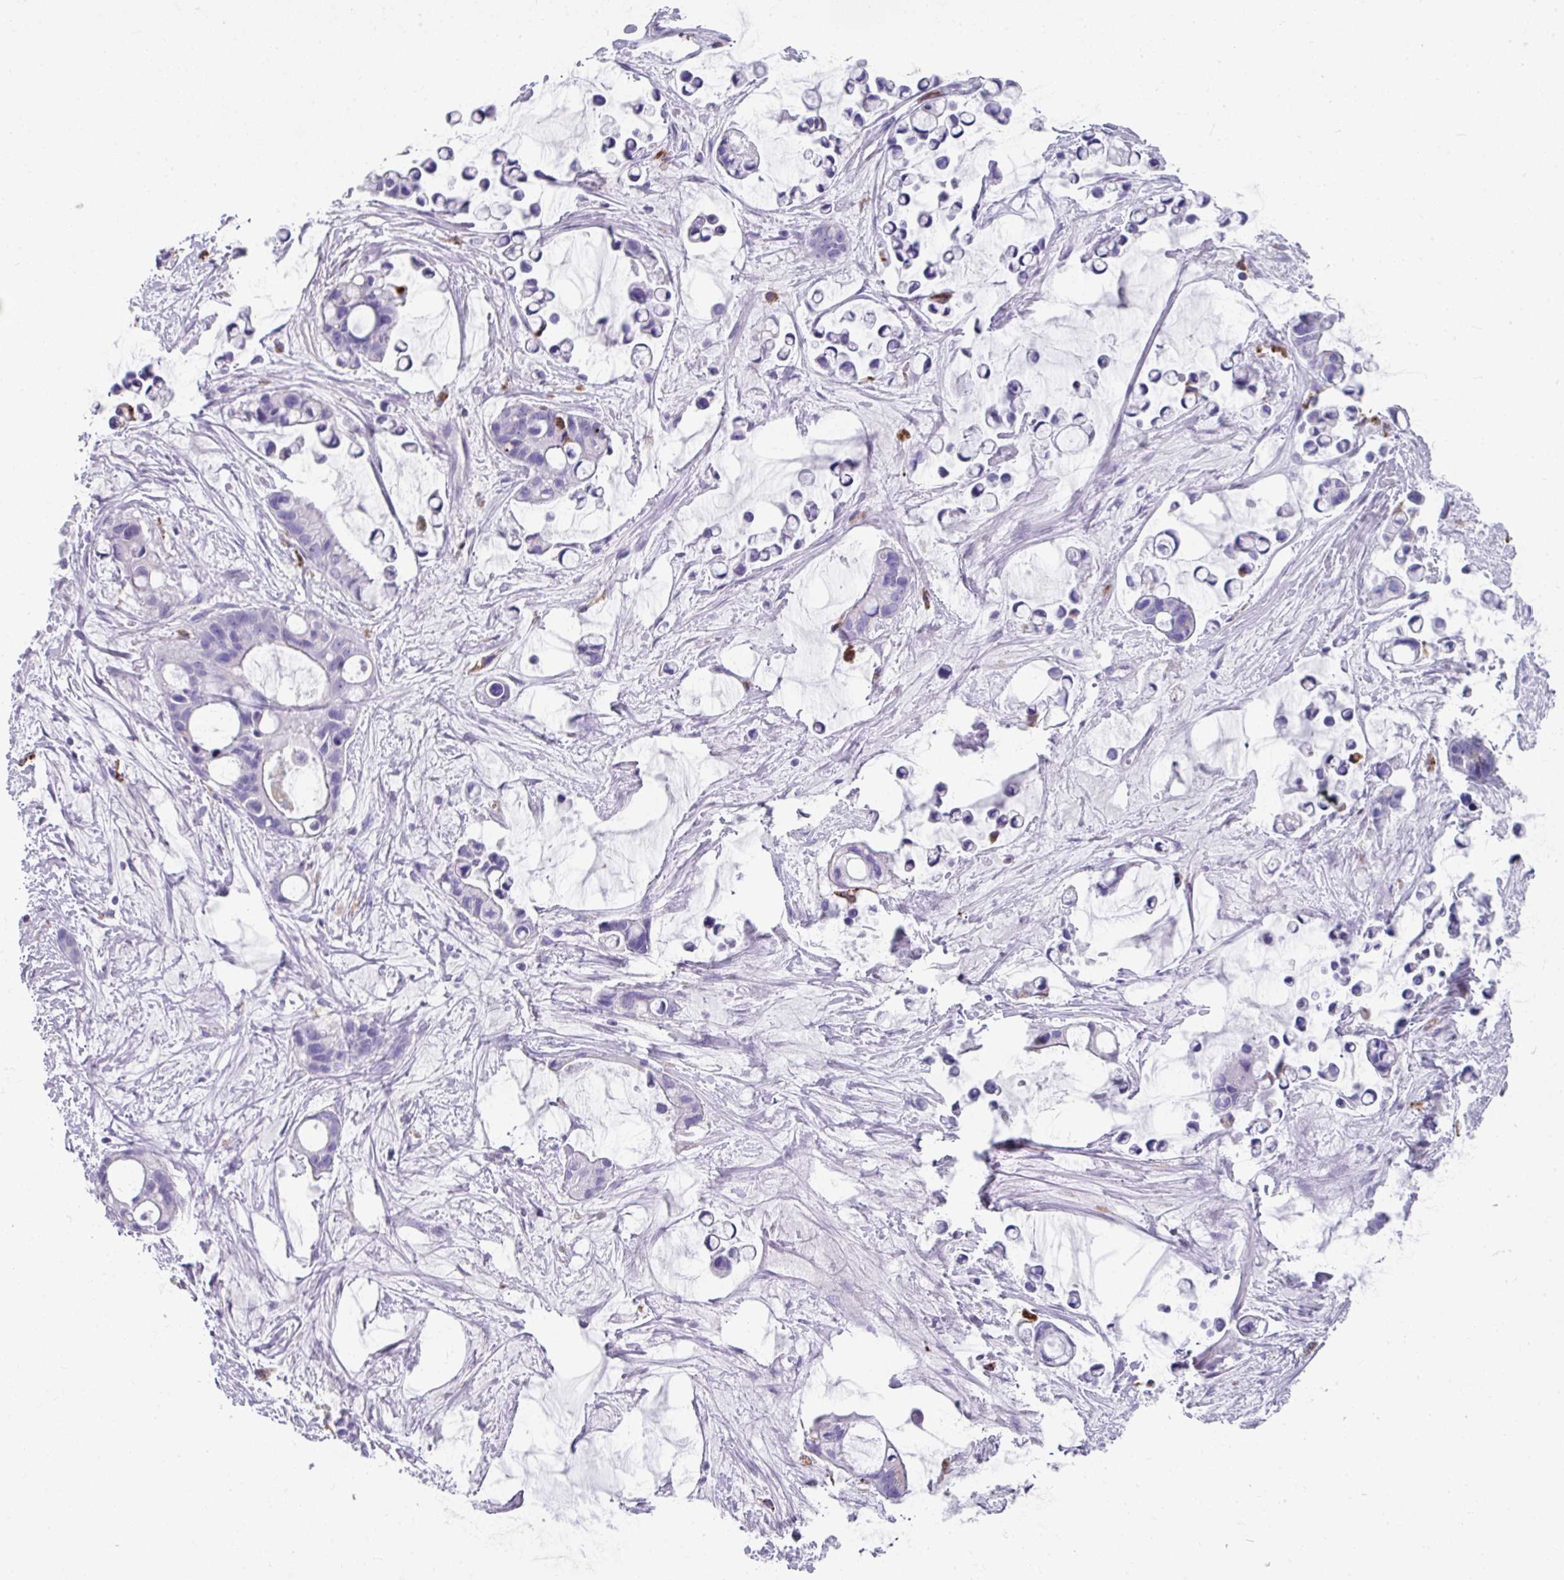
{"staining": {"intensity": "negative", "quantity": "none", "location": "none"}, "tissue": "ovarian cancer", "cell_type": "Tumor cells", "image_type": "cancer", "snomed": [{"axis": "morphology", "description": "Cystadenocarcinoma, mucinous, NOS"}, {"axis": "topography", "description": "Ovary"}], "caption": "High magnification brightfield microscopy of ovarian cancer stained with DAB (3,3'-diaminobenzidine) (brown) and counterstained with hematoxylin (blue): tumor cells show no significant staining. The staining was performed using DAB to visualize the protein expression in brown, while the nuclei were stained in blue with hematoxylin (Magnification: 20x).", "gene": "CPVL", "patient": {"sex": "female", "age": 63}}